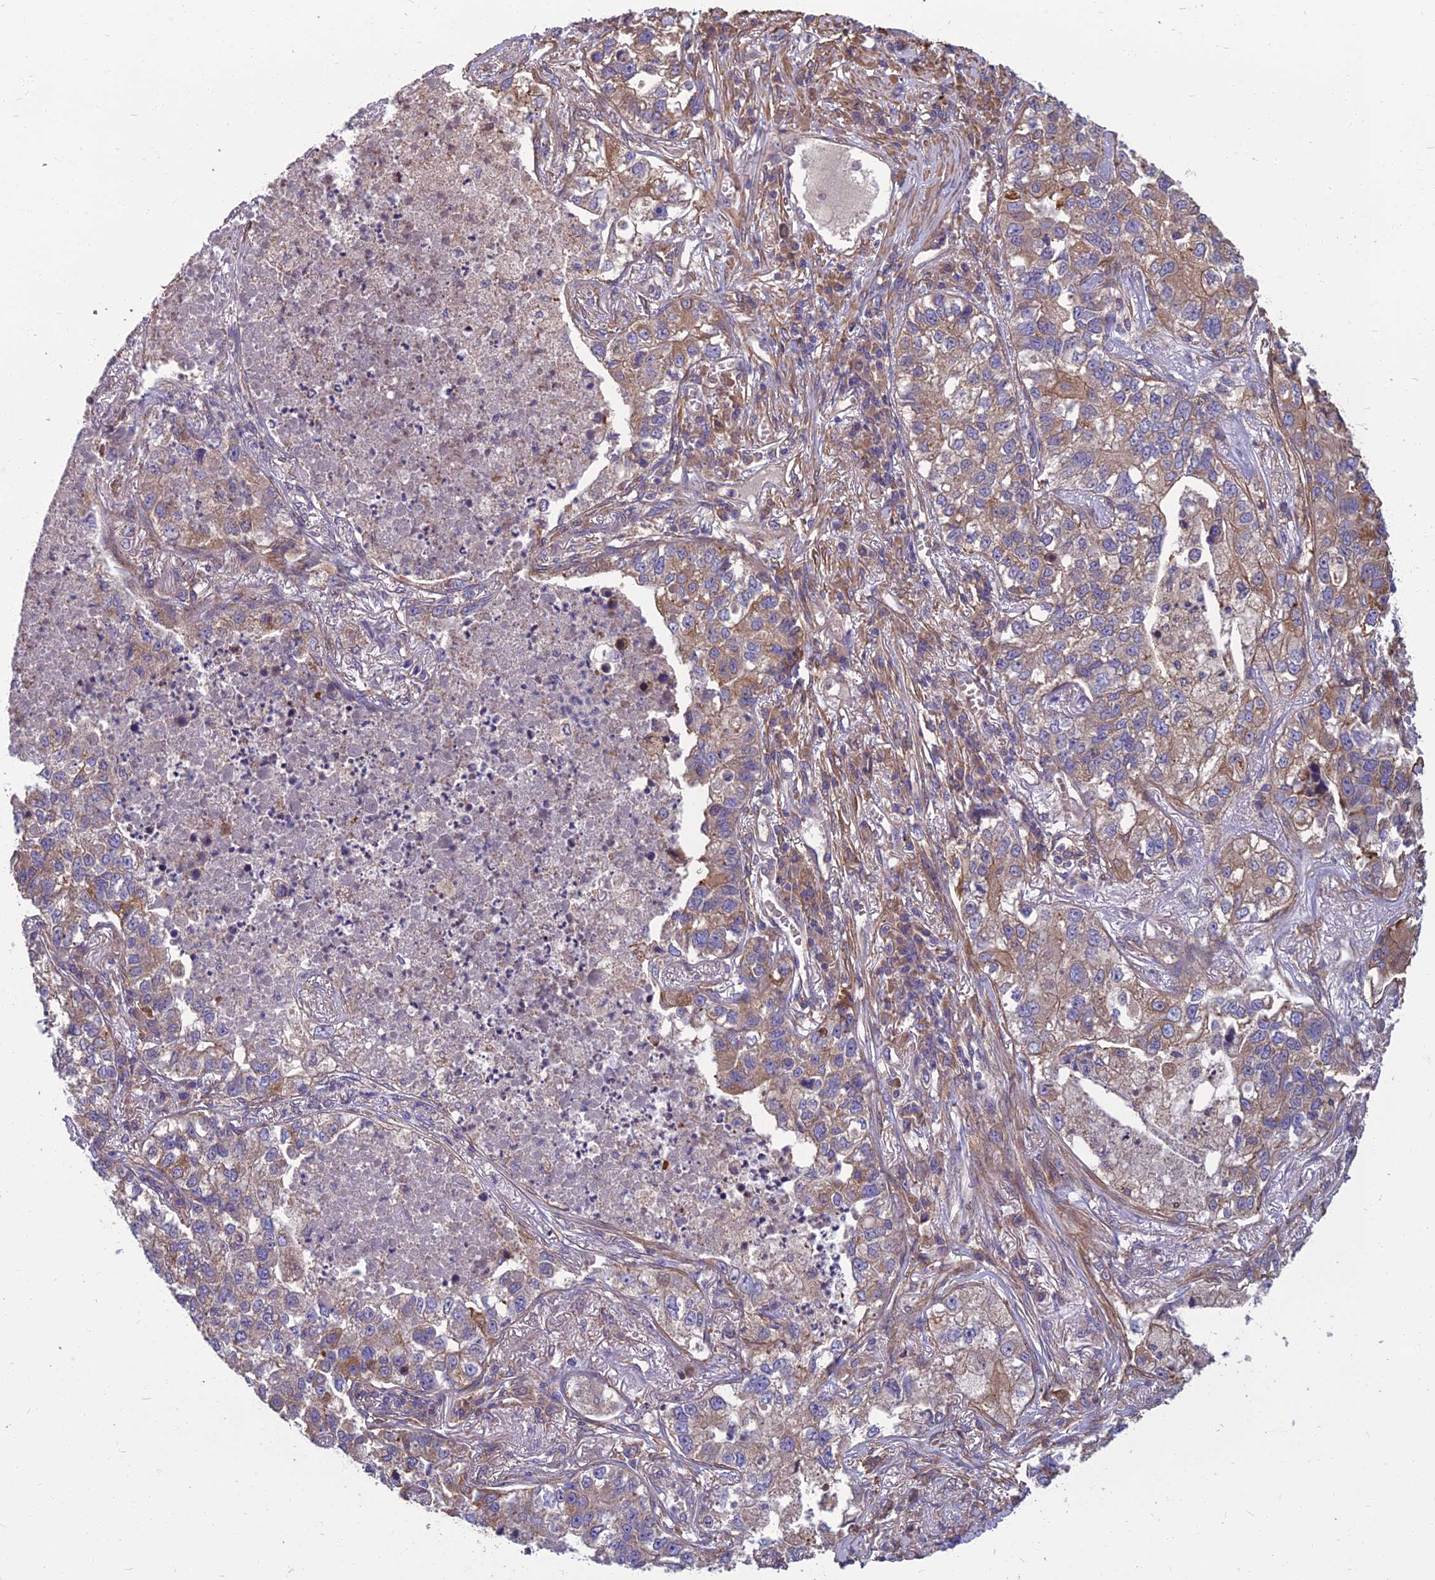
{"staining": {"intensity": "weak", "quantity": "25%-75%", "location": "cytoplasmic/membranous"}, "tissue": "lung cancer", "cell_type": "Tumor cells", "image_type": "cancer", "snomed": [{"axis": "morphology", "description": "Adenocarcinoma, NOS"}, {"axis": "topography", "description": "Lung"}], "caption": "There is low levels of weak cytoplasmic/membranous staining in tumor cells of adenocarcinoma (lung), as demonstrated by immunohistochemical staining (brown color).", "gene": "WDR24", "patient": {"sex": "male", "age": 49}}